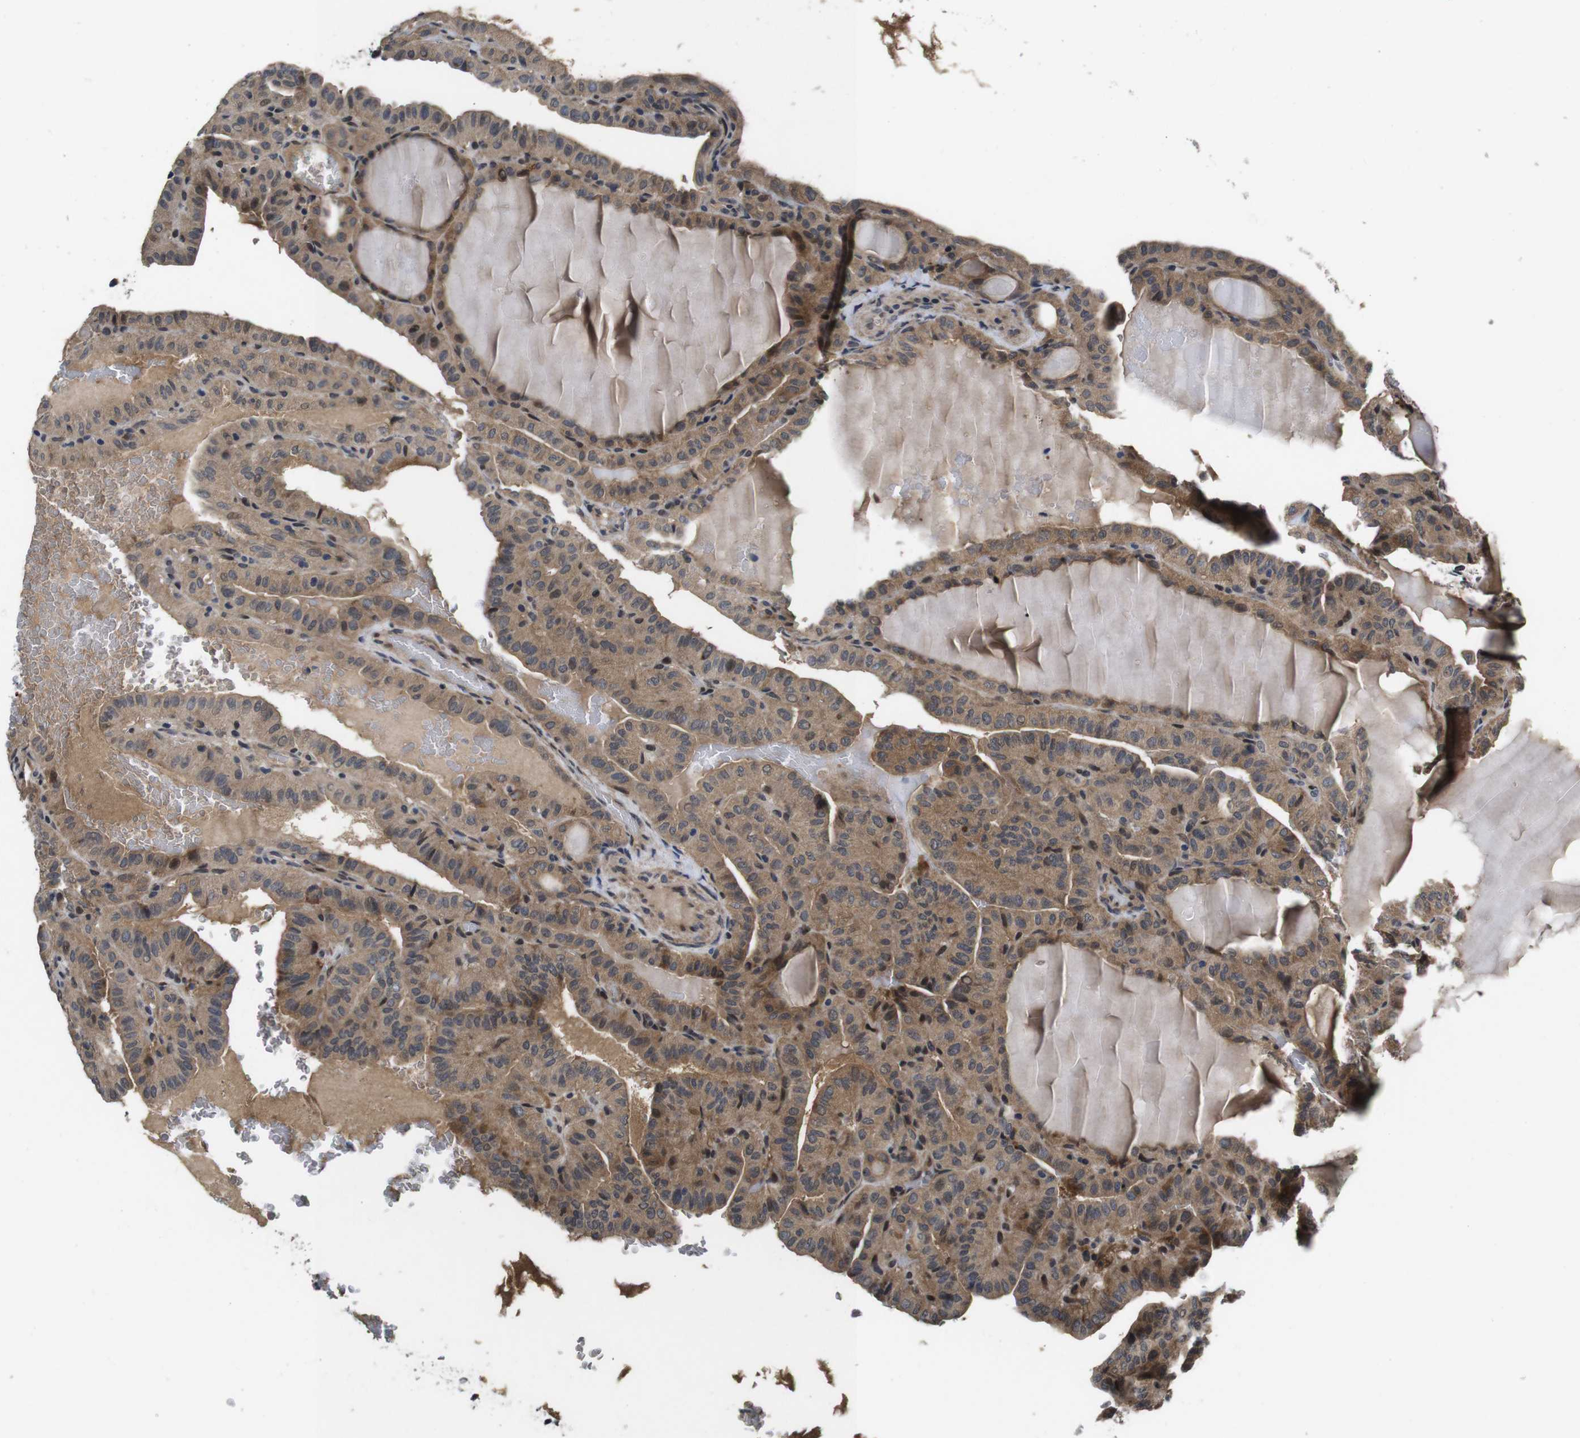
{"staining": {"intensity": "moderate", "quantity": ">75%", "location": "cytoplasmic/membranous"}, "tissue": "thyroid cancer", "cell_type": "Tumor cells", "image_type": "cancer", "snomed": [{"axis": "morphology", "description": "Papillary adenocarcinoma, NOS"}, {"axis": "topography", "description": "Thyroid gland"}], "caption": "This image demonstrates papillary adenocarcinoma (thyroid) stained with immunohistochemistry (IHC) to label a protein in brown. The cytoplasmic/membranous of tumor cells show moderate positivity for the protein. Nuclei are counter-stained blue.", "gene": "ZBTB46", "patient": {"sex": "male", "age": 77}}